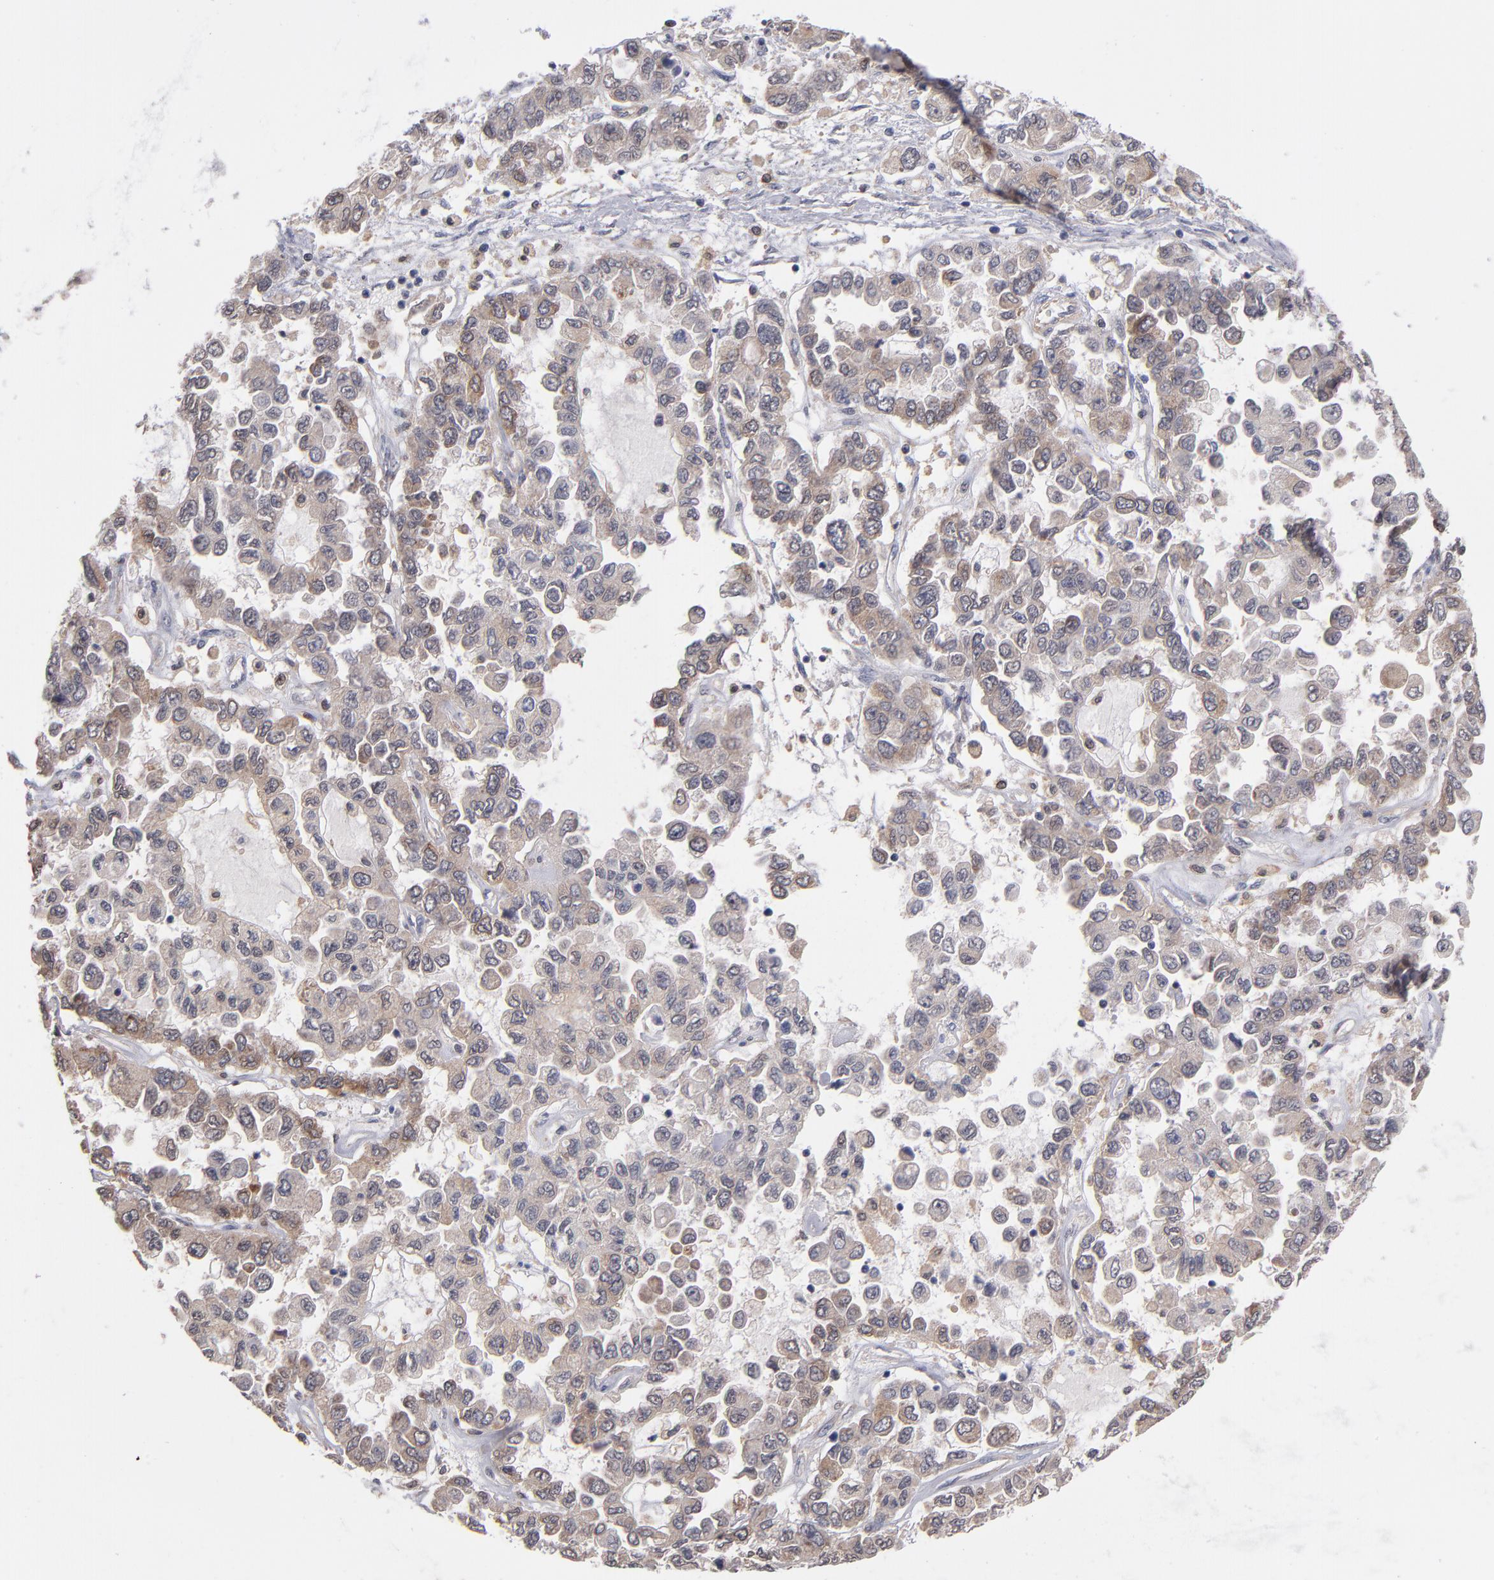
{"staining": {"intensity": "weak", "quantity": "25%-75%", "location": "cytoplasmic/membranous"}, "tissue": "ovarian cancer", "cell_type": "Tumor cells", "image_type": "cancer", "snomed": [{"axis": "morphology", "description": "Cystadenocarcinoma, serous, NOS"}, {"axis": "topography", "description": "Ovary"}], "caption": "Immunohistochemistry (IHC) (DAB) staining of human ovarian cancer demonstrates weak cytoplasmic/membranous protein positivity in about 25%-75% of tumor cells. The staining is performed using DAB (3,3'-diaminobenzidine) brown chromogen to label protein expression. The nuclei are counter-stained blue using hematoxylin.", "gene": "GMFG", "patient": {"sex": "female", "age": 84}}